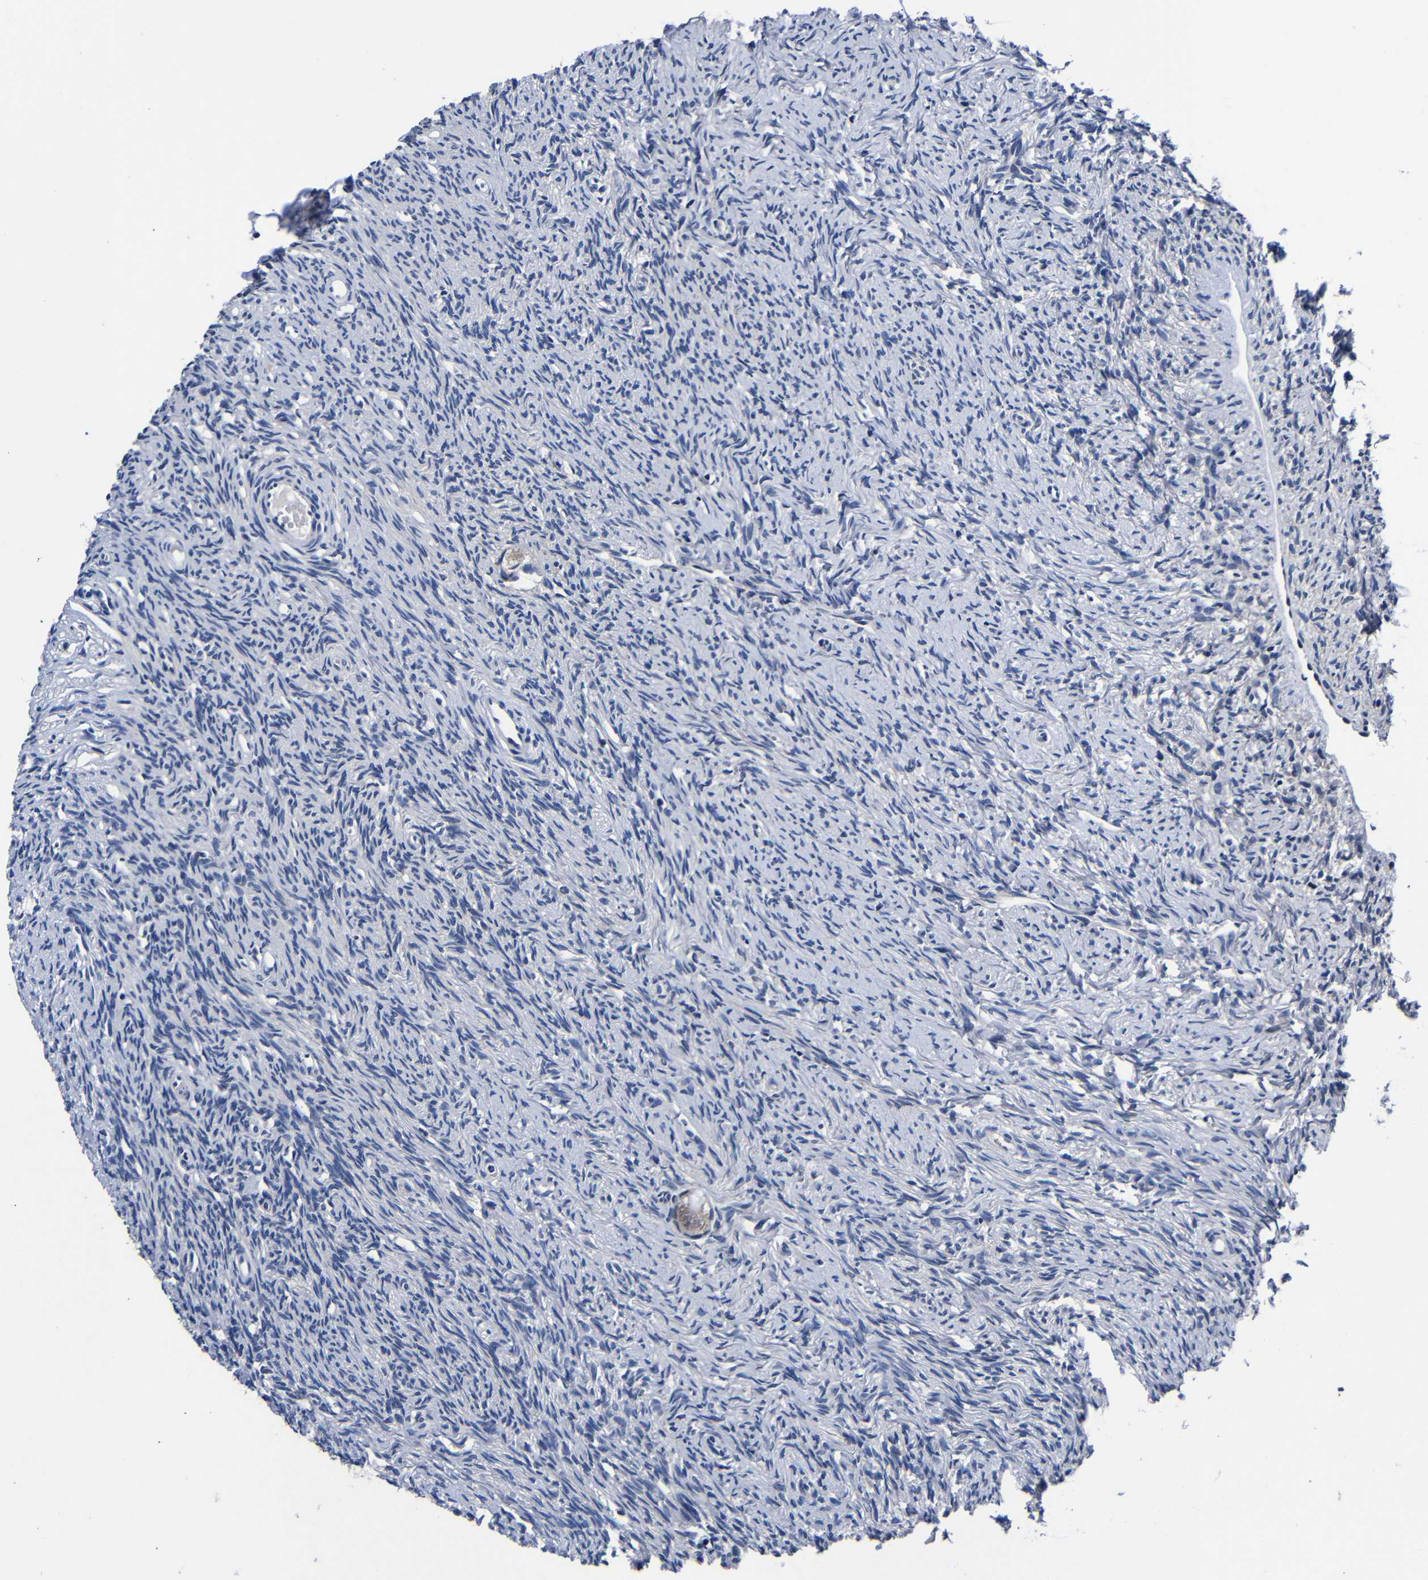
{"staining": {"intensity": "weak", "quantity": ">75%", "location": "cytoplasmic/membranous"}, "tissue": "ovary", "cell_type": "Follicle cells", "image_type": "normal", "snomed": [{"axis": "morphology", "description": "Normal tissue, NOS"}, {"axis": "topography", "description": "Ovary"}], "caption": "Immunohistochemistry (IHC) of benign ovary shows low levels of weak cytoplasmic/membranous positivity in approximately >75% of follicle cells.", "gene": "DEPP1", "patient": {"sex": "female", "age": 33}}